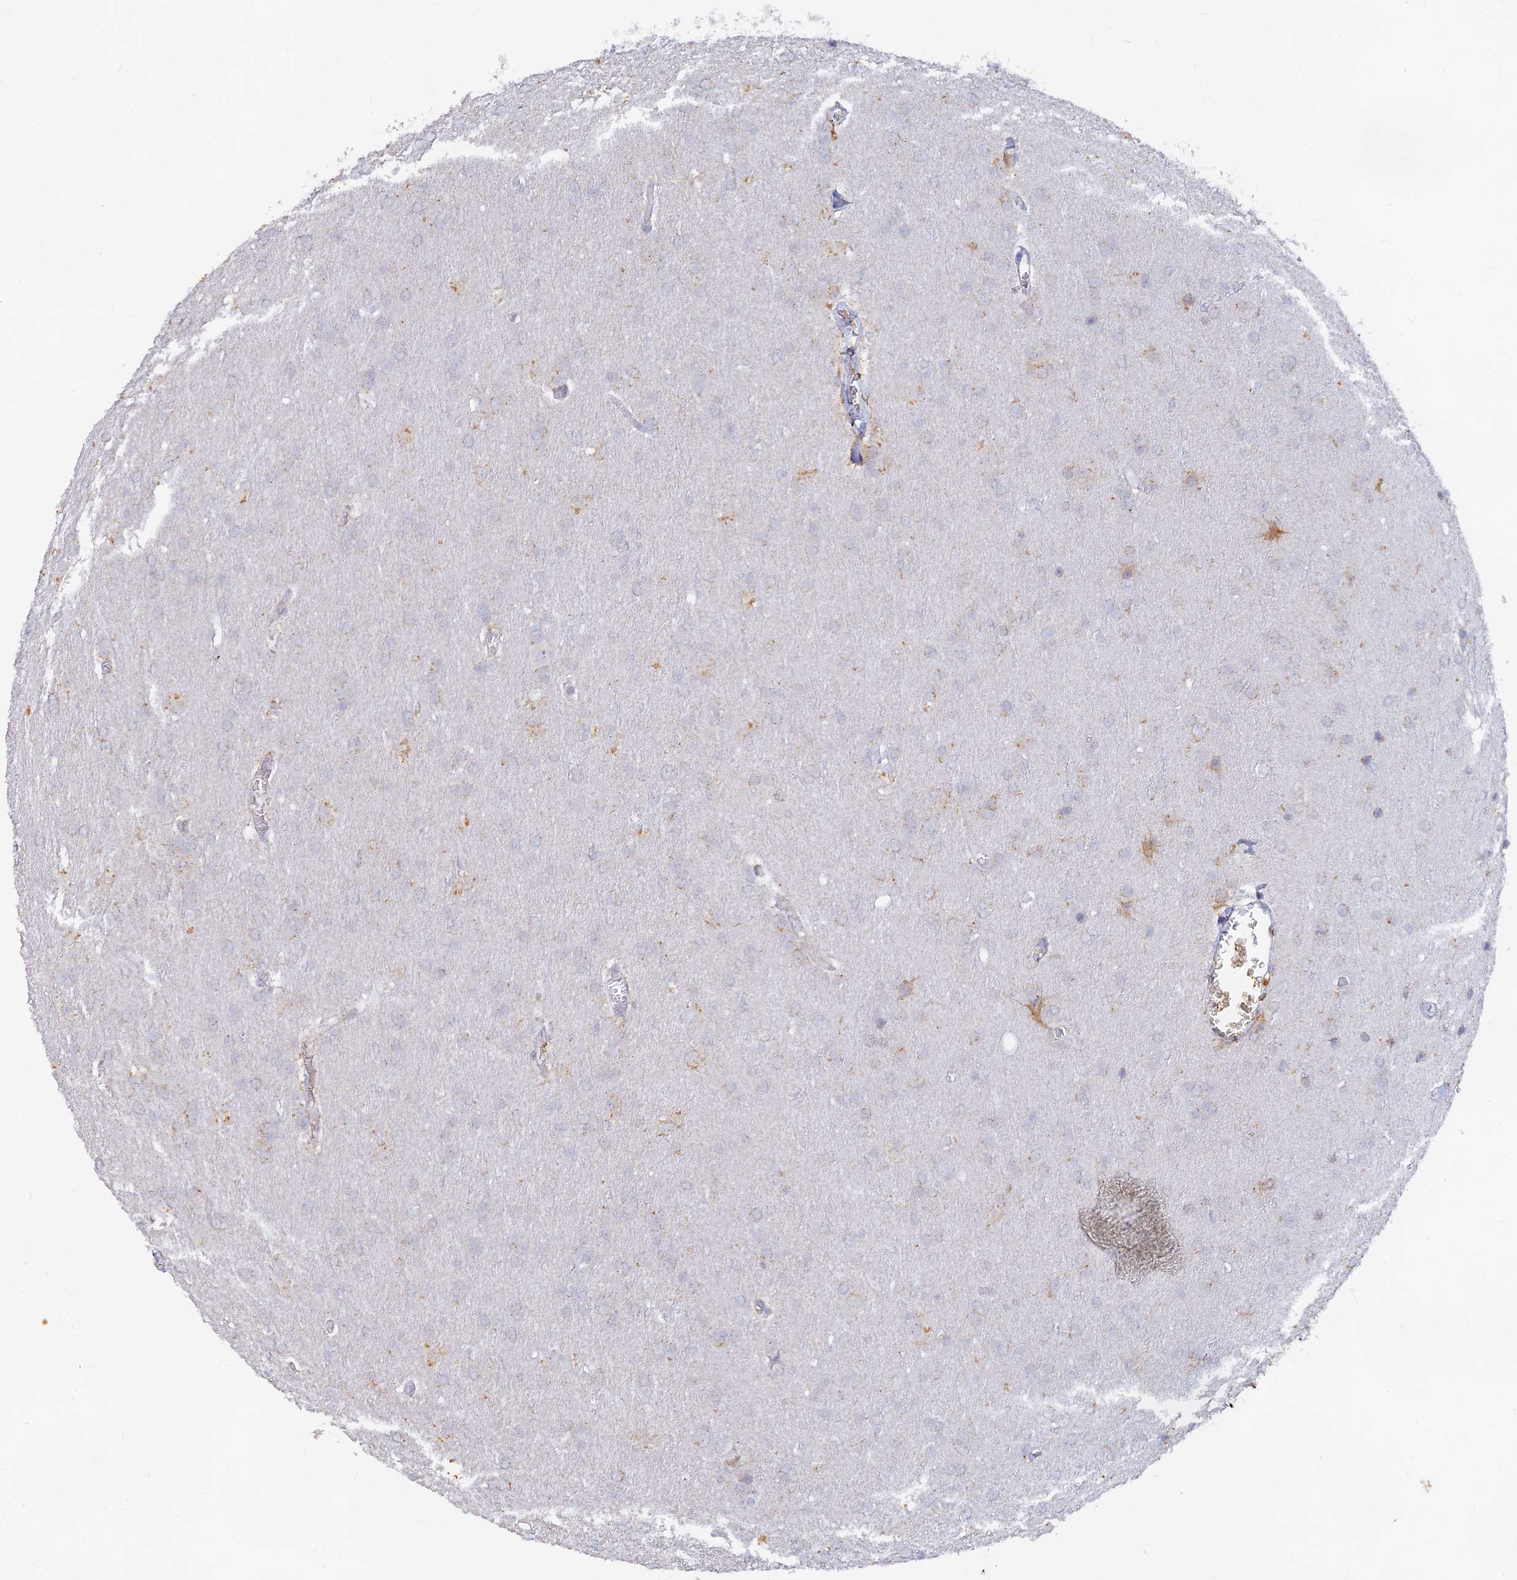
{"staining": {"intensity": "negative", "quantity": "none", "location": "none"}, "tissue": "glioma", "cell_type": "Tumor cells", "image_type": "cancer", "snomed": [{"axis": "morphology", "description": "Glioma, malignant, Low grade"}, {"axis": "topography", "description": "Brain"}], "caption": "Tumor cells show no significant protein expression in low-grade glioma (malignant). (DAB (3,3'-diaminobenzidine) immunohistochemistry (IHC), high magnification).", "gene": "LRIF1", "patient": {"sex": "female", "age": 32}}